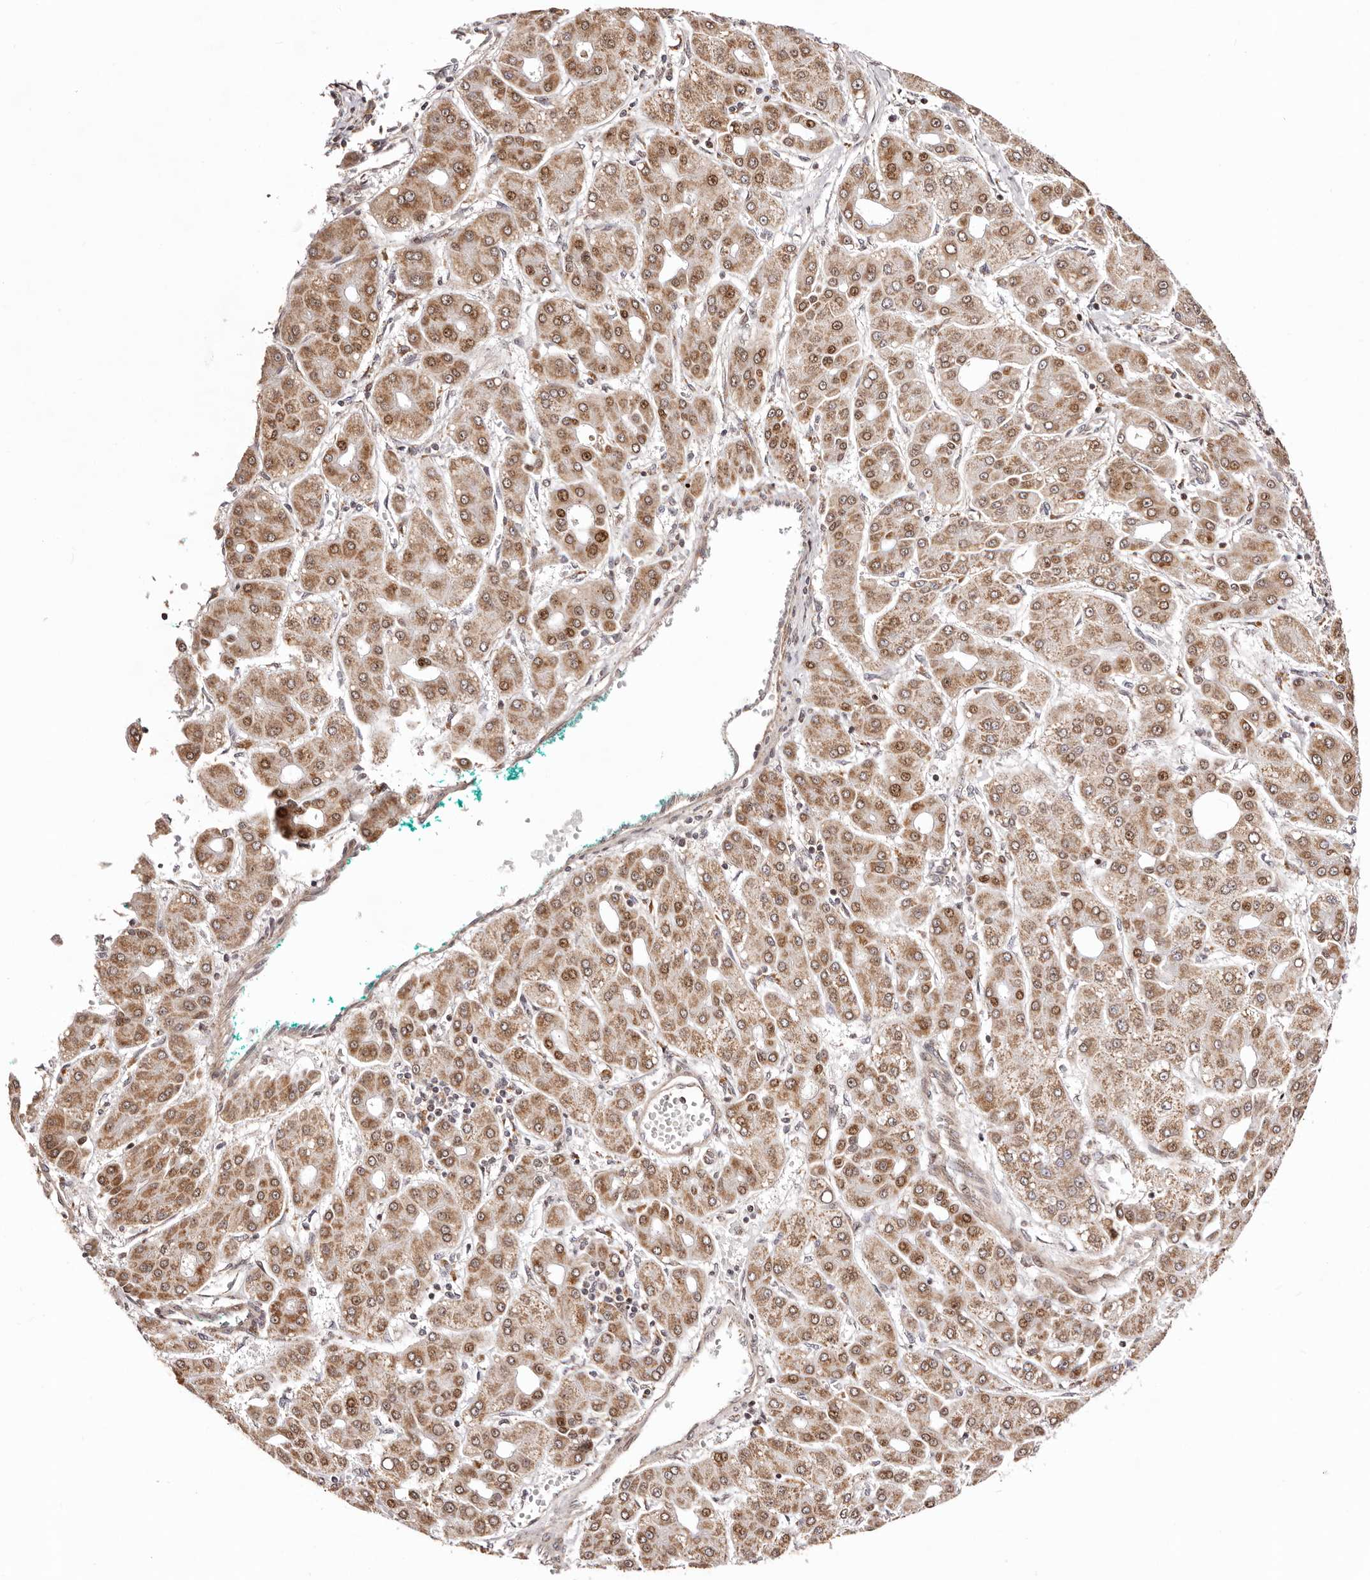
{"staining": {"intensity": "moderate", "quantity": ">75%", "location": "cytoplasmic/membranous,nuclear"}, "tissue": "liver cancer", "cell_type": "Tumor cells", "image_type": "cancer", "snomed": [{"axis": "morphology", "description": "Carcinoma, Hepatocellular, NOS"}, {"axis": "topography", "description": "Liver"}], "caption": "Immunohistochemistry (IHC) photomicrograph of liver cancer (hepatocellular carcinoma) stained for a protein (brown), which demonstrates medium levels of moderate cytoplasmic/membranous and nuclear positivity in approximately >75% of tumor cells.", "gene": "HIVEP3", "patient": {"sex": "male", "age": 65}}